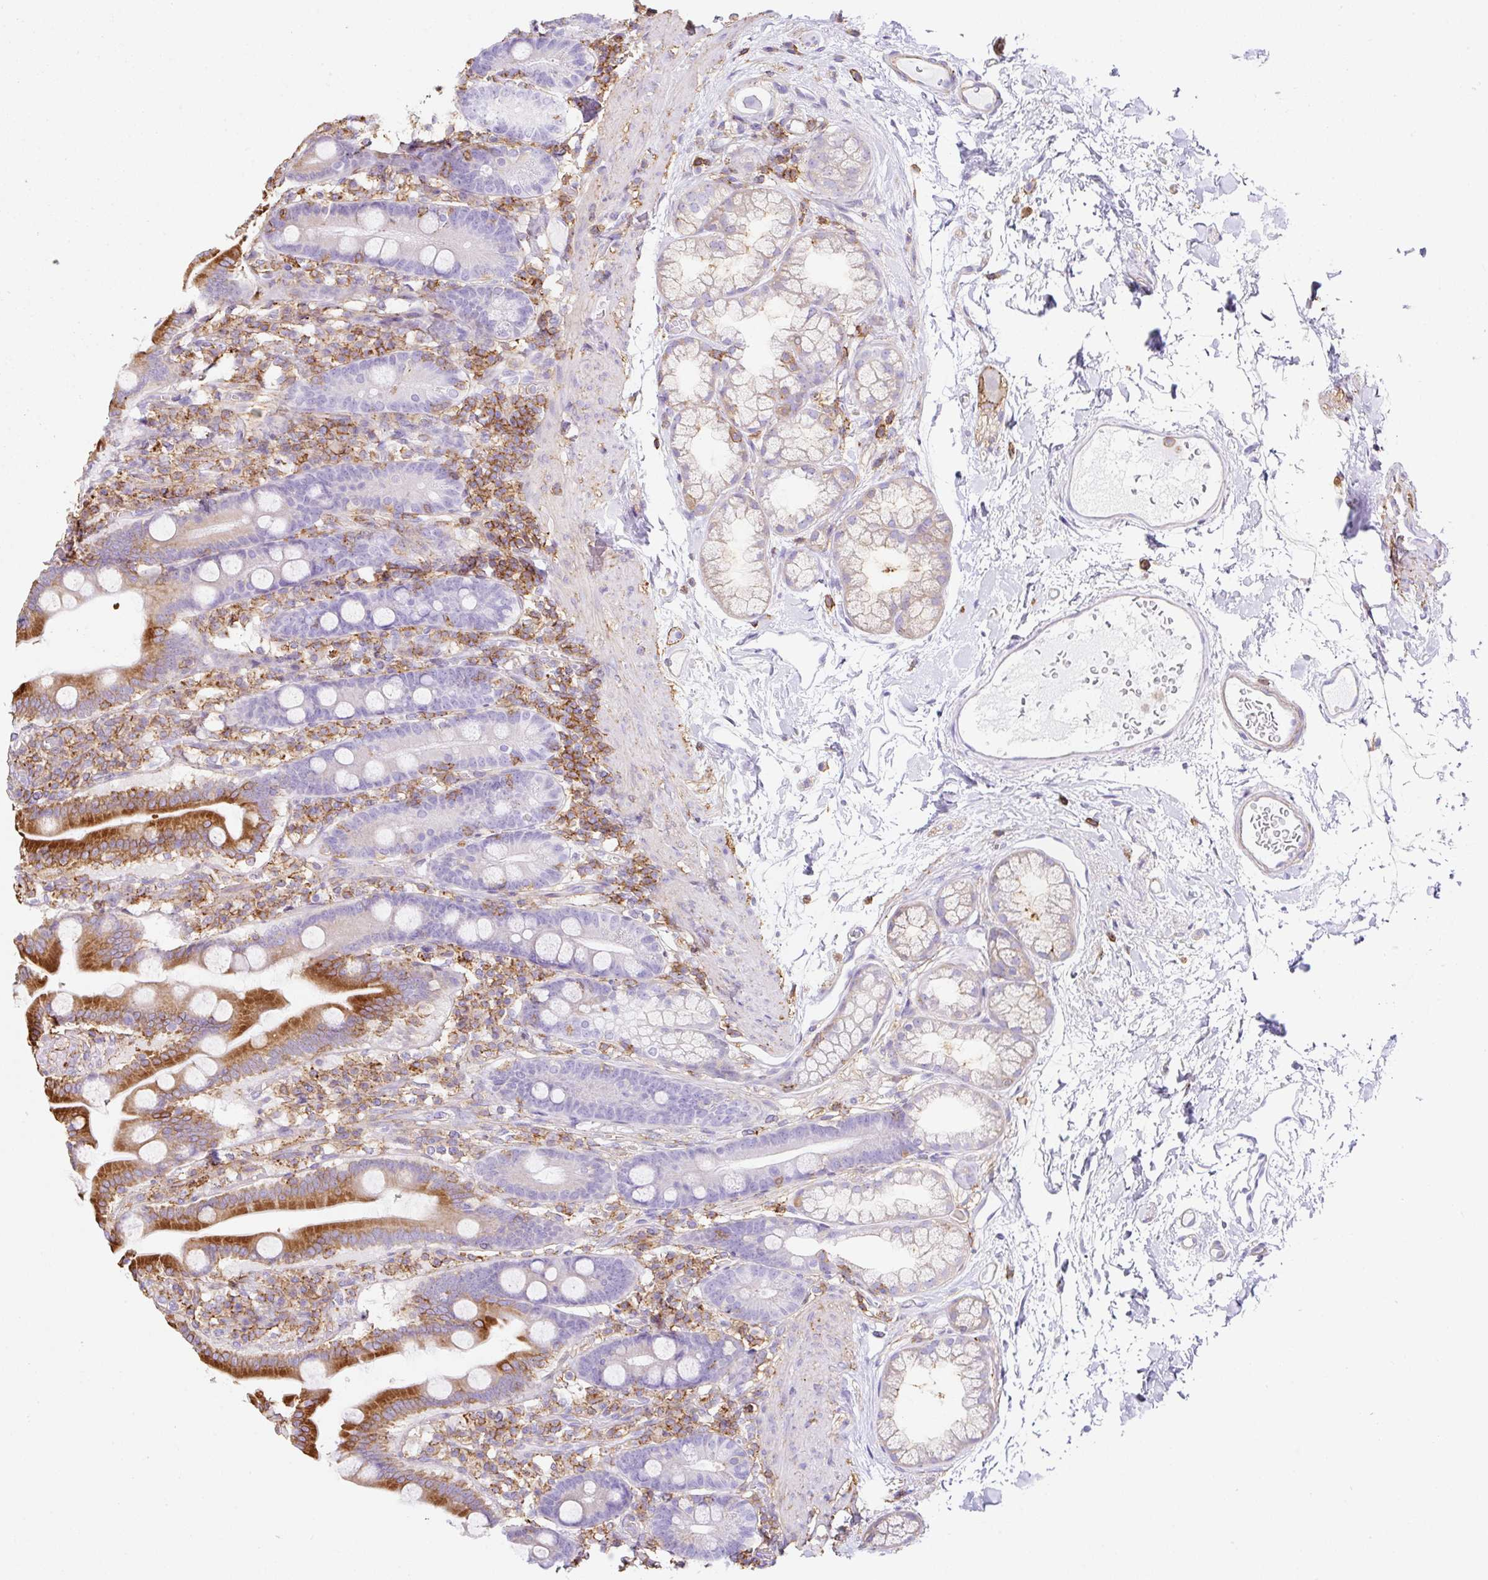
{"staining": {"intensity": "strong", "quantity": "25%-75%", "location": "cytoplasmic/membranous"}, "tissue": "duodenum", "cell_type": "Glandular cells", "image_type": "normal", "snomed": [{"axis": "morphology", "description": "Normal tissue, NOS"}, {"axis": "topography", "description": "Duodenum"}], "caption": "Duodenum stained with immunohistochemistry reveals strong cytoplasmic/membranous staining in approximately 25%-75% of glandular cells. Ihc stains the protein in brown and the nuclei are stained blue.", "gene": "MTTP", "patient": {"sex": "male", "age": 55}}